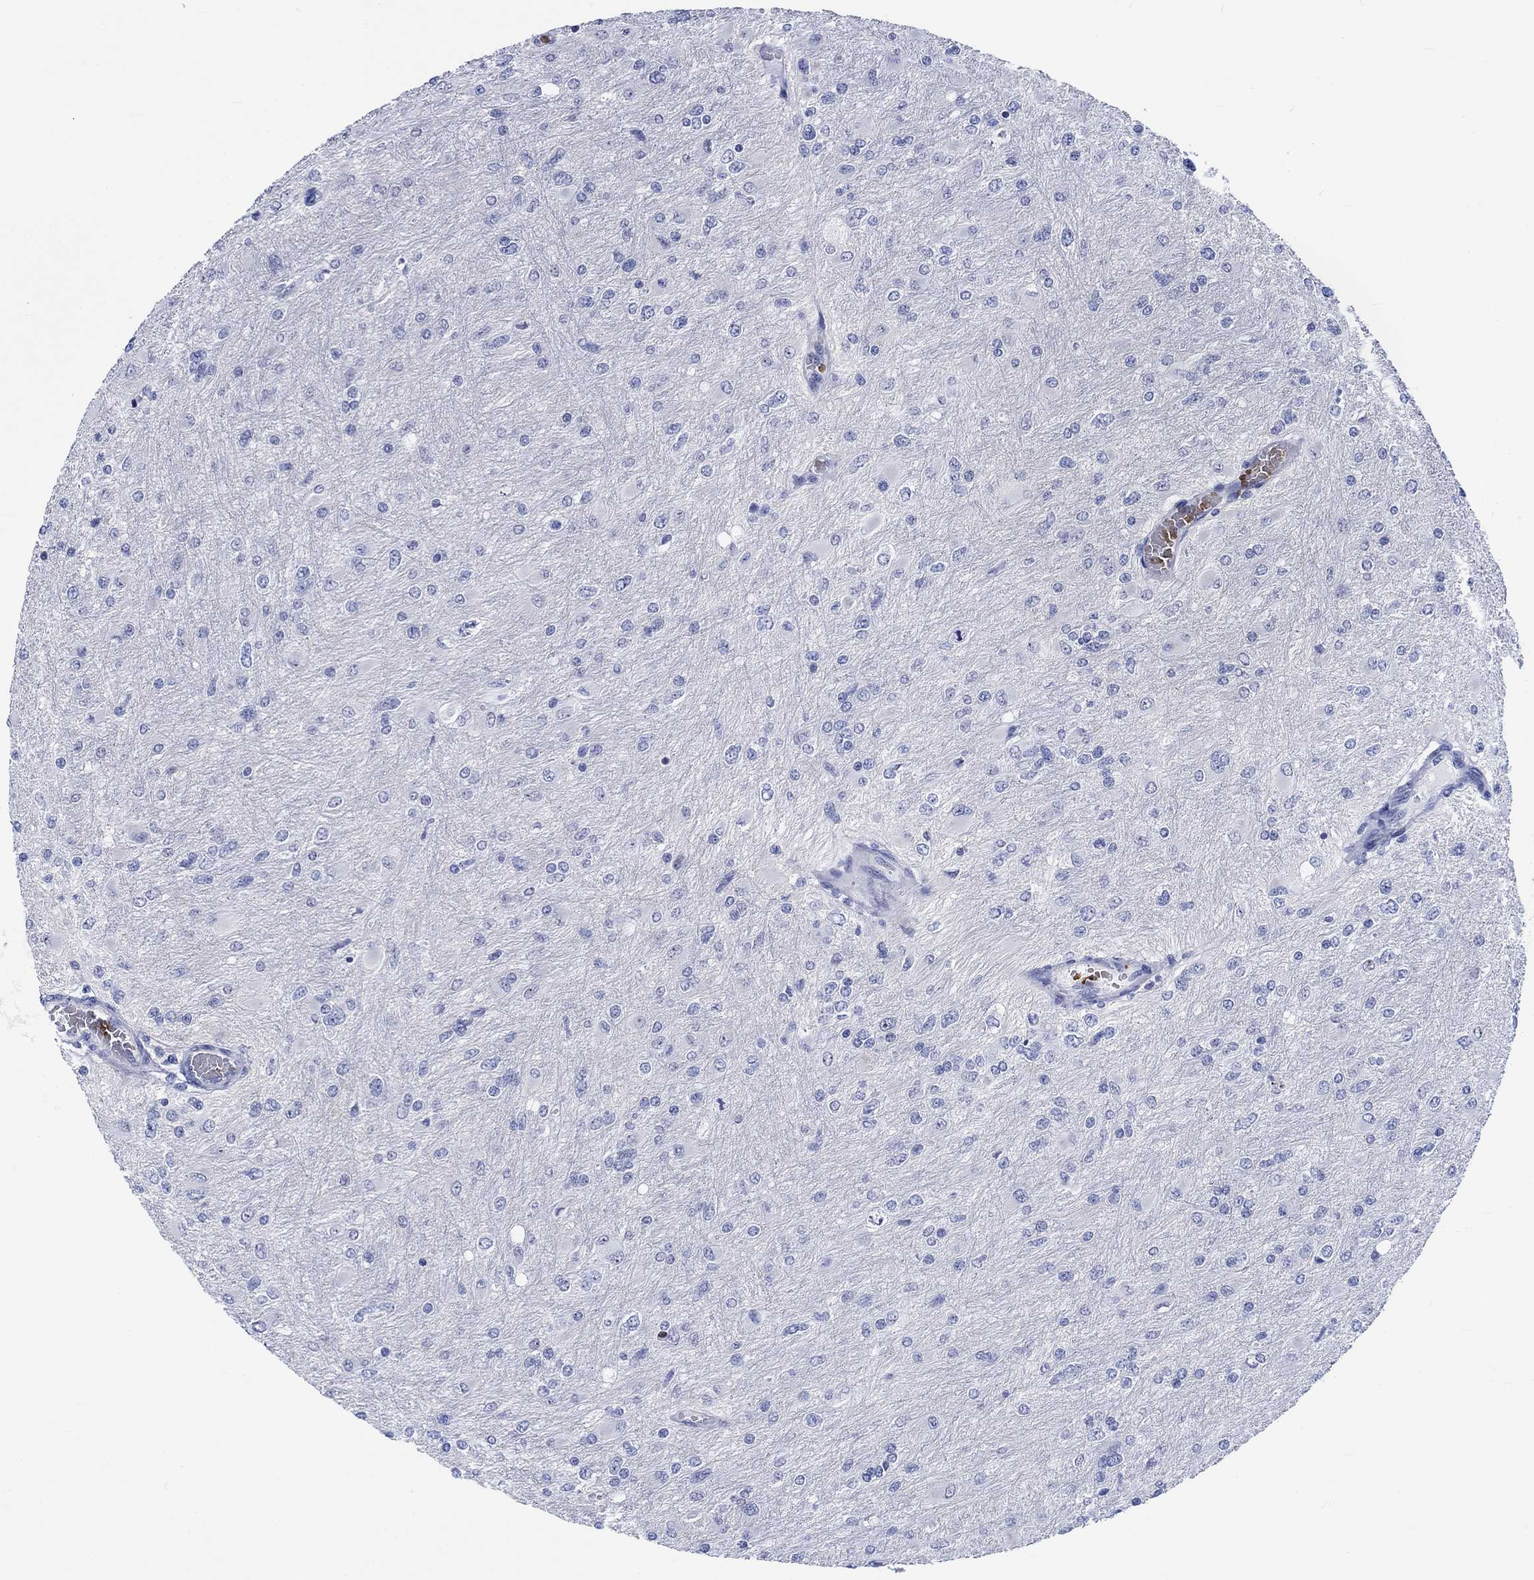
{"staining": {"intensity": "negative", "quantity": "none", "location": "none"}, "tissue": "glioma", "cell_type": "Tumor cells", "image_type": "cancer", "snomed": [{"axis": "morphology", "description": "Glioma, malignant, High grade"}, {"axis": "topography", "description": "Cerebral cortex"}], "caption": "Tumor cells show no significant expression in malignant high-grade glioma. Brightfield microscopy of immunohistochemistry stained with DAB (3,3'-diaminobenzidine) (brown) and hematoxylin (blue), captured at high magnification.", "gene": "ZNF446", "patient": {"sex": "female", "age": 36}}